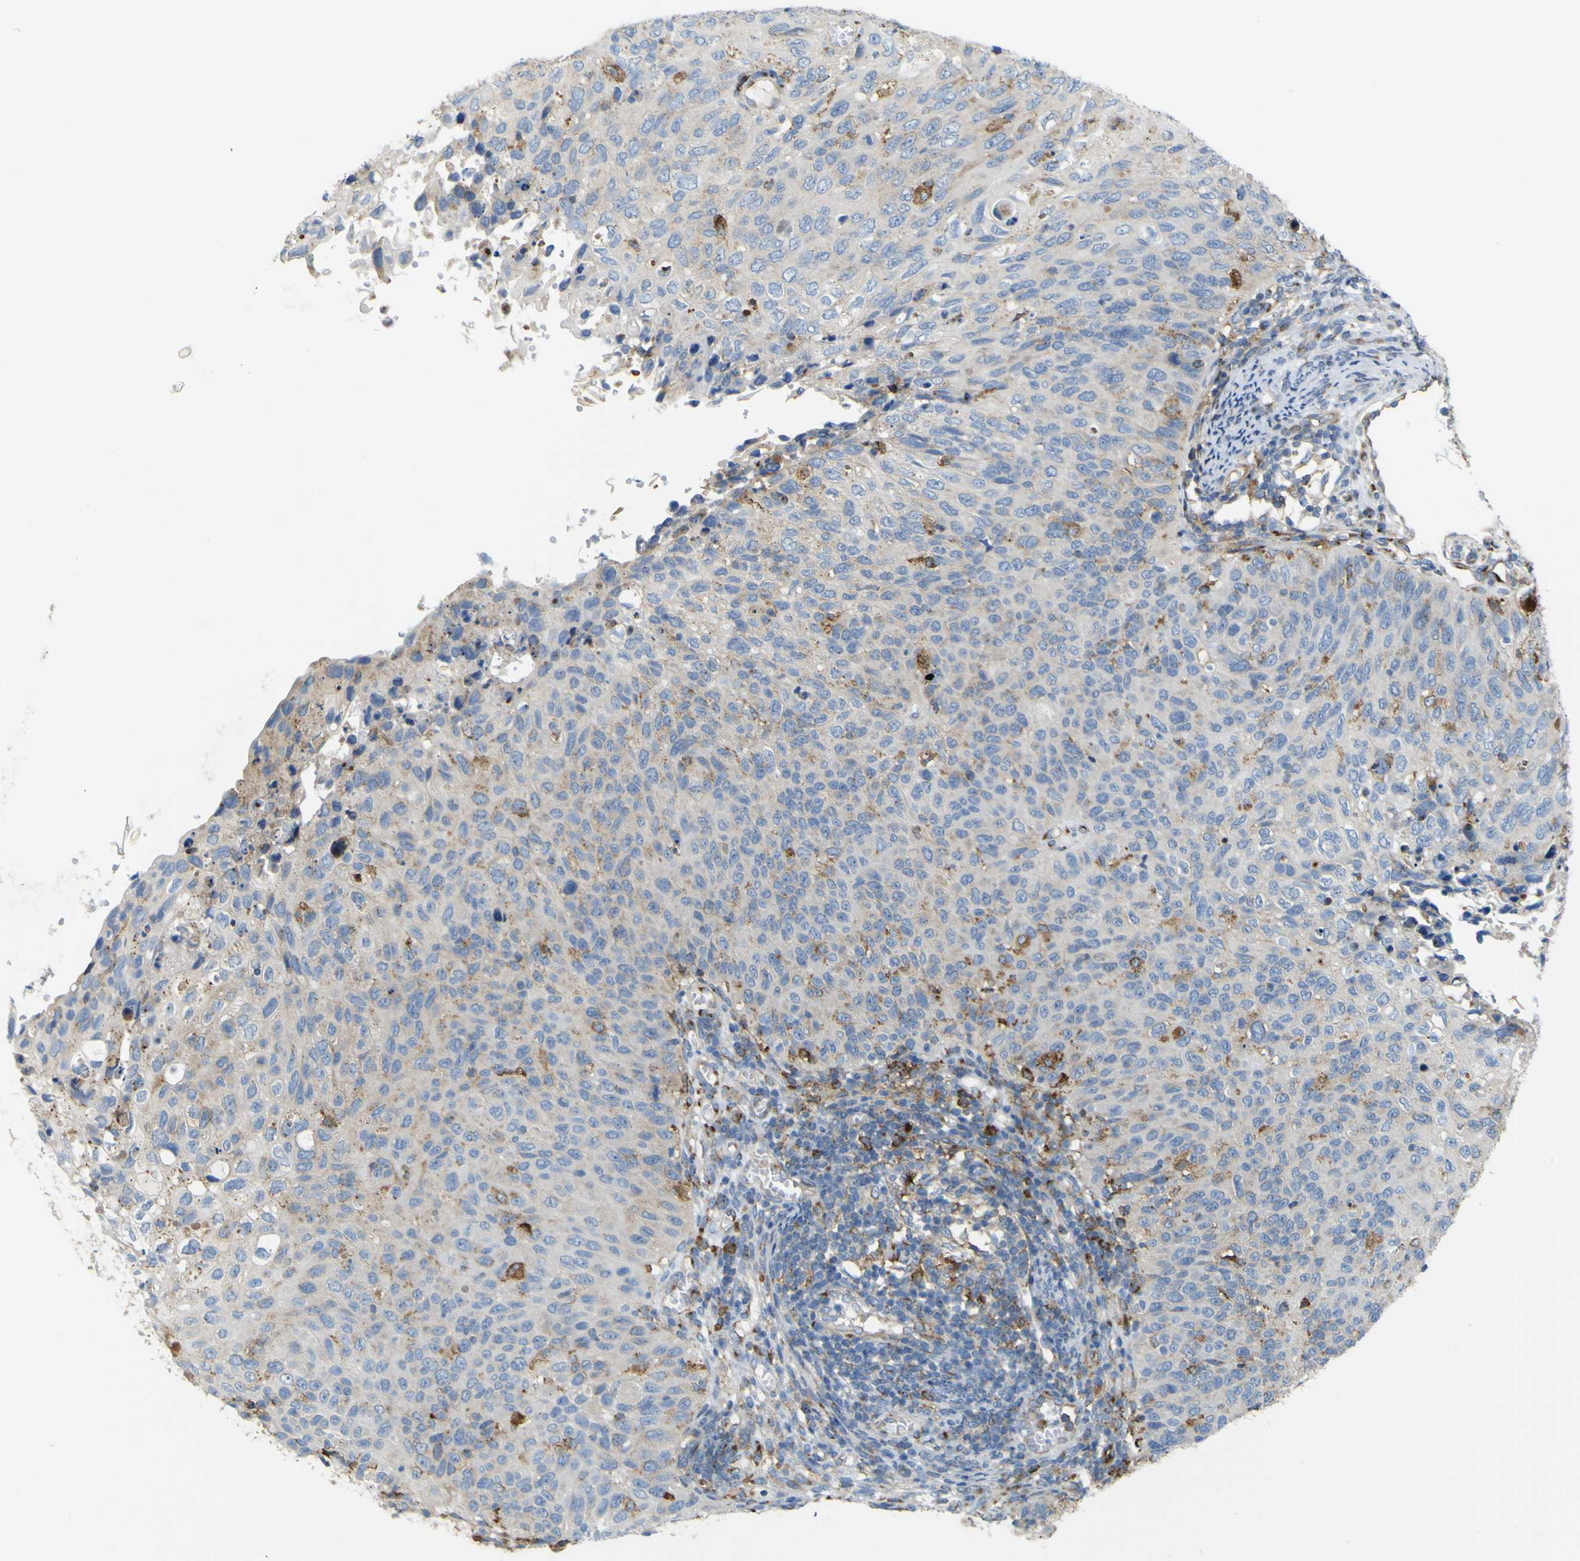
{"staining": {"intensity": "moderate", "quantity": "<25%", "location": "cytoplasmic/membranous"}, "tissue": "cervical cancer", "cell_type": "Tumor cells", "image_type": "cancer", "snomed": [{"axis": "morphology", "description": "Squamous cell carcinoma, NOS"}, {"axis": "topography", "description": "Cervix"}], "caption": "DAB (3,3'-diaminobenzidine) immunohistochemical staining of human squamous cell carcinoma (cervical) exhibits moderate cytoplasmic/membranous protein expression in about <25% of tumor cells. (DAB (3,3'-diaminobenzidine) IHC with brightfield microscopy, high magnification).", "gene": "IGF2R", "patient": {"sex": "female", "age": 70}}